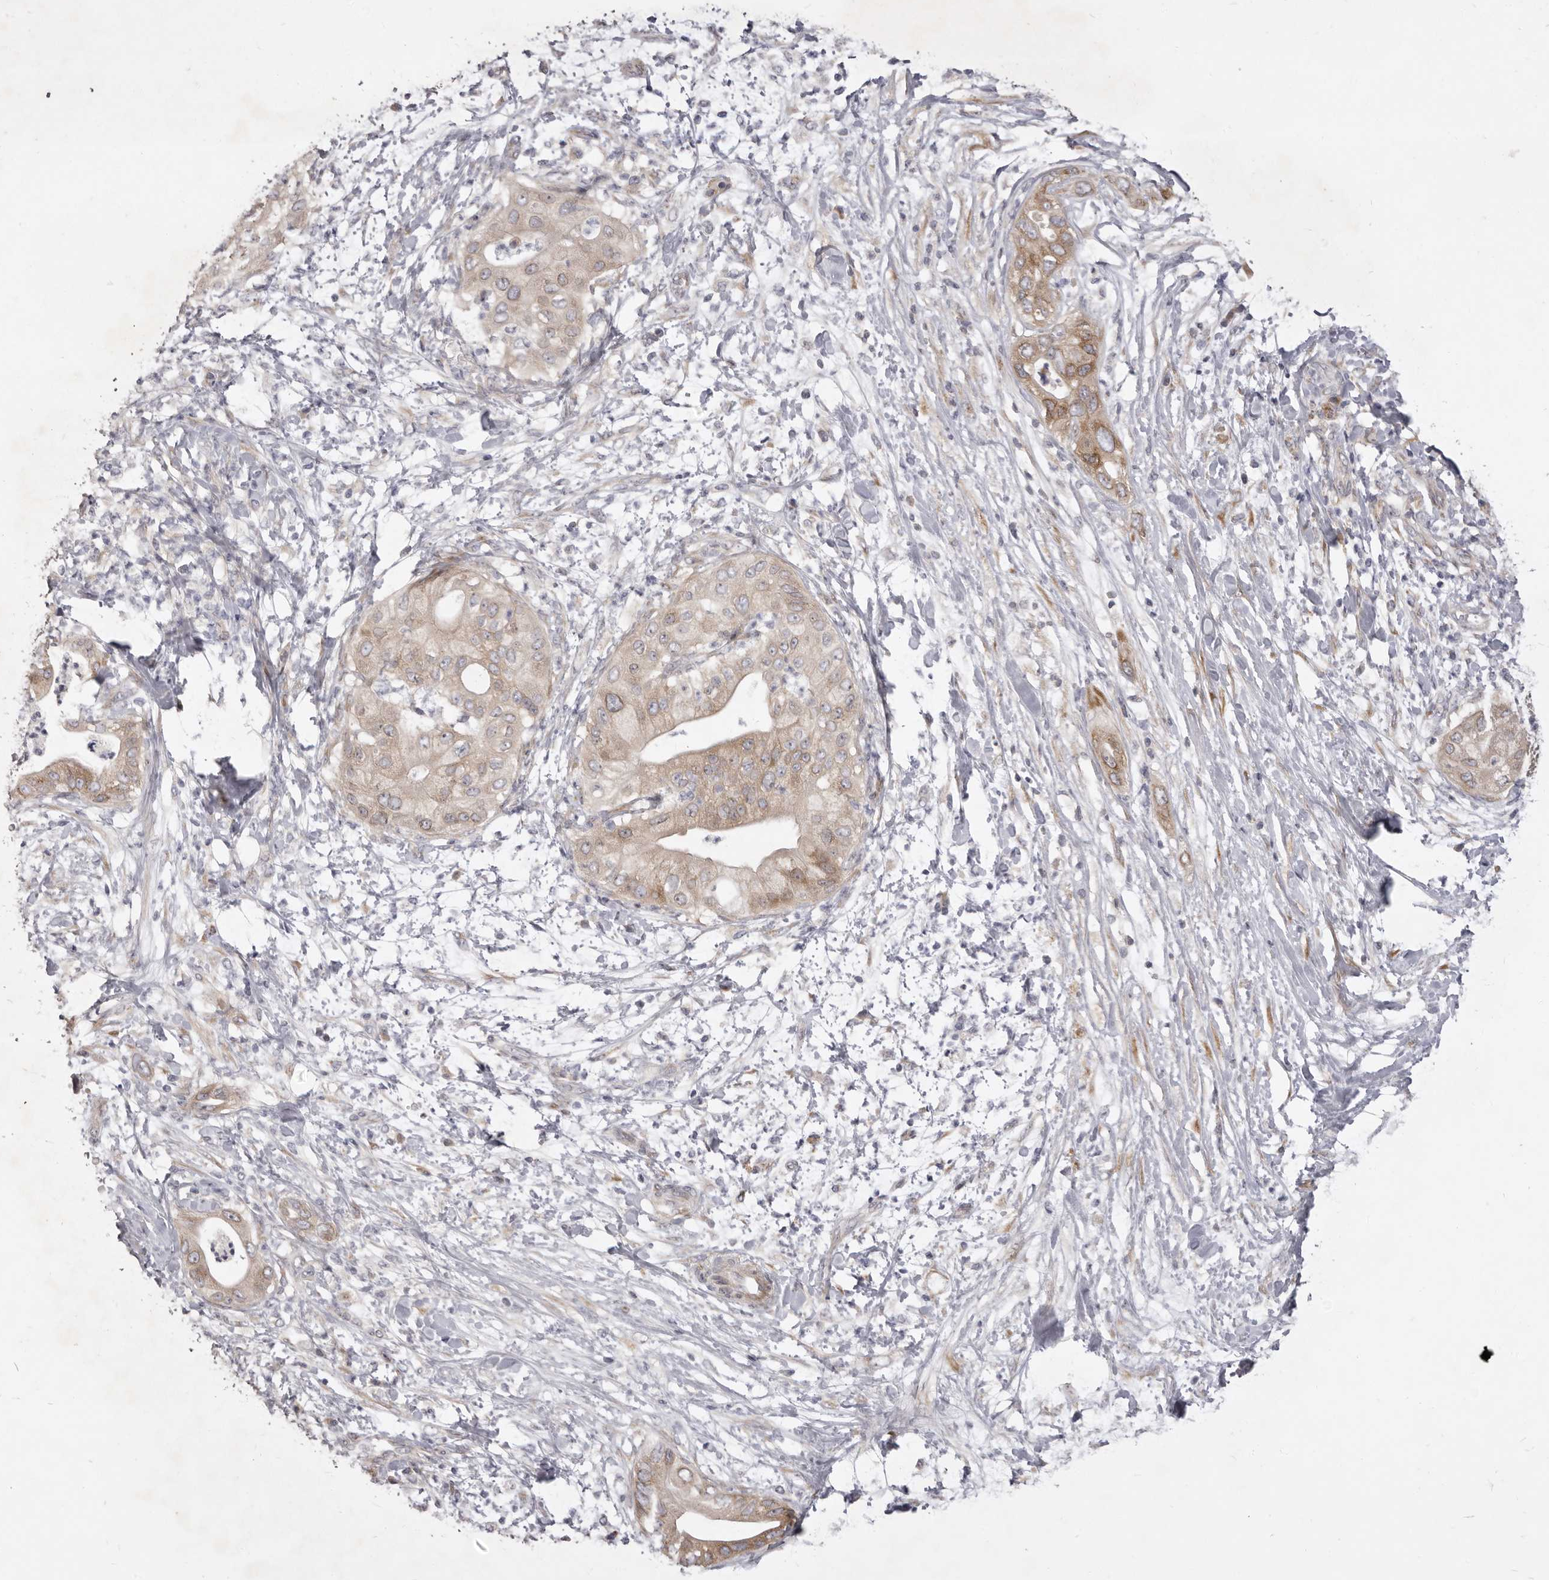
{"staining": {"intensity": "moderate", "quantity": ">75%", "location": "cytoplasmic/membranous"}, "tissue": "pancreatic cancer", "cell_type": "Tumor cells", "image_type": "cancer", "snomed": [{"axis": "morphology", "description": "Adenocarcinoma, NOS"}, {"axis": "topography", "description": "Pancreas"}], "caption": "A brown stain shows moderate cytoplasmic/membranous staining of a protein in human pancreatic cancer (adenocarcinoma) tumor cells. Nuclei are stained in blue.", "gene": "TBC1D8B", "patient": {"sex": "female", "age": 78}}